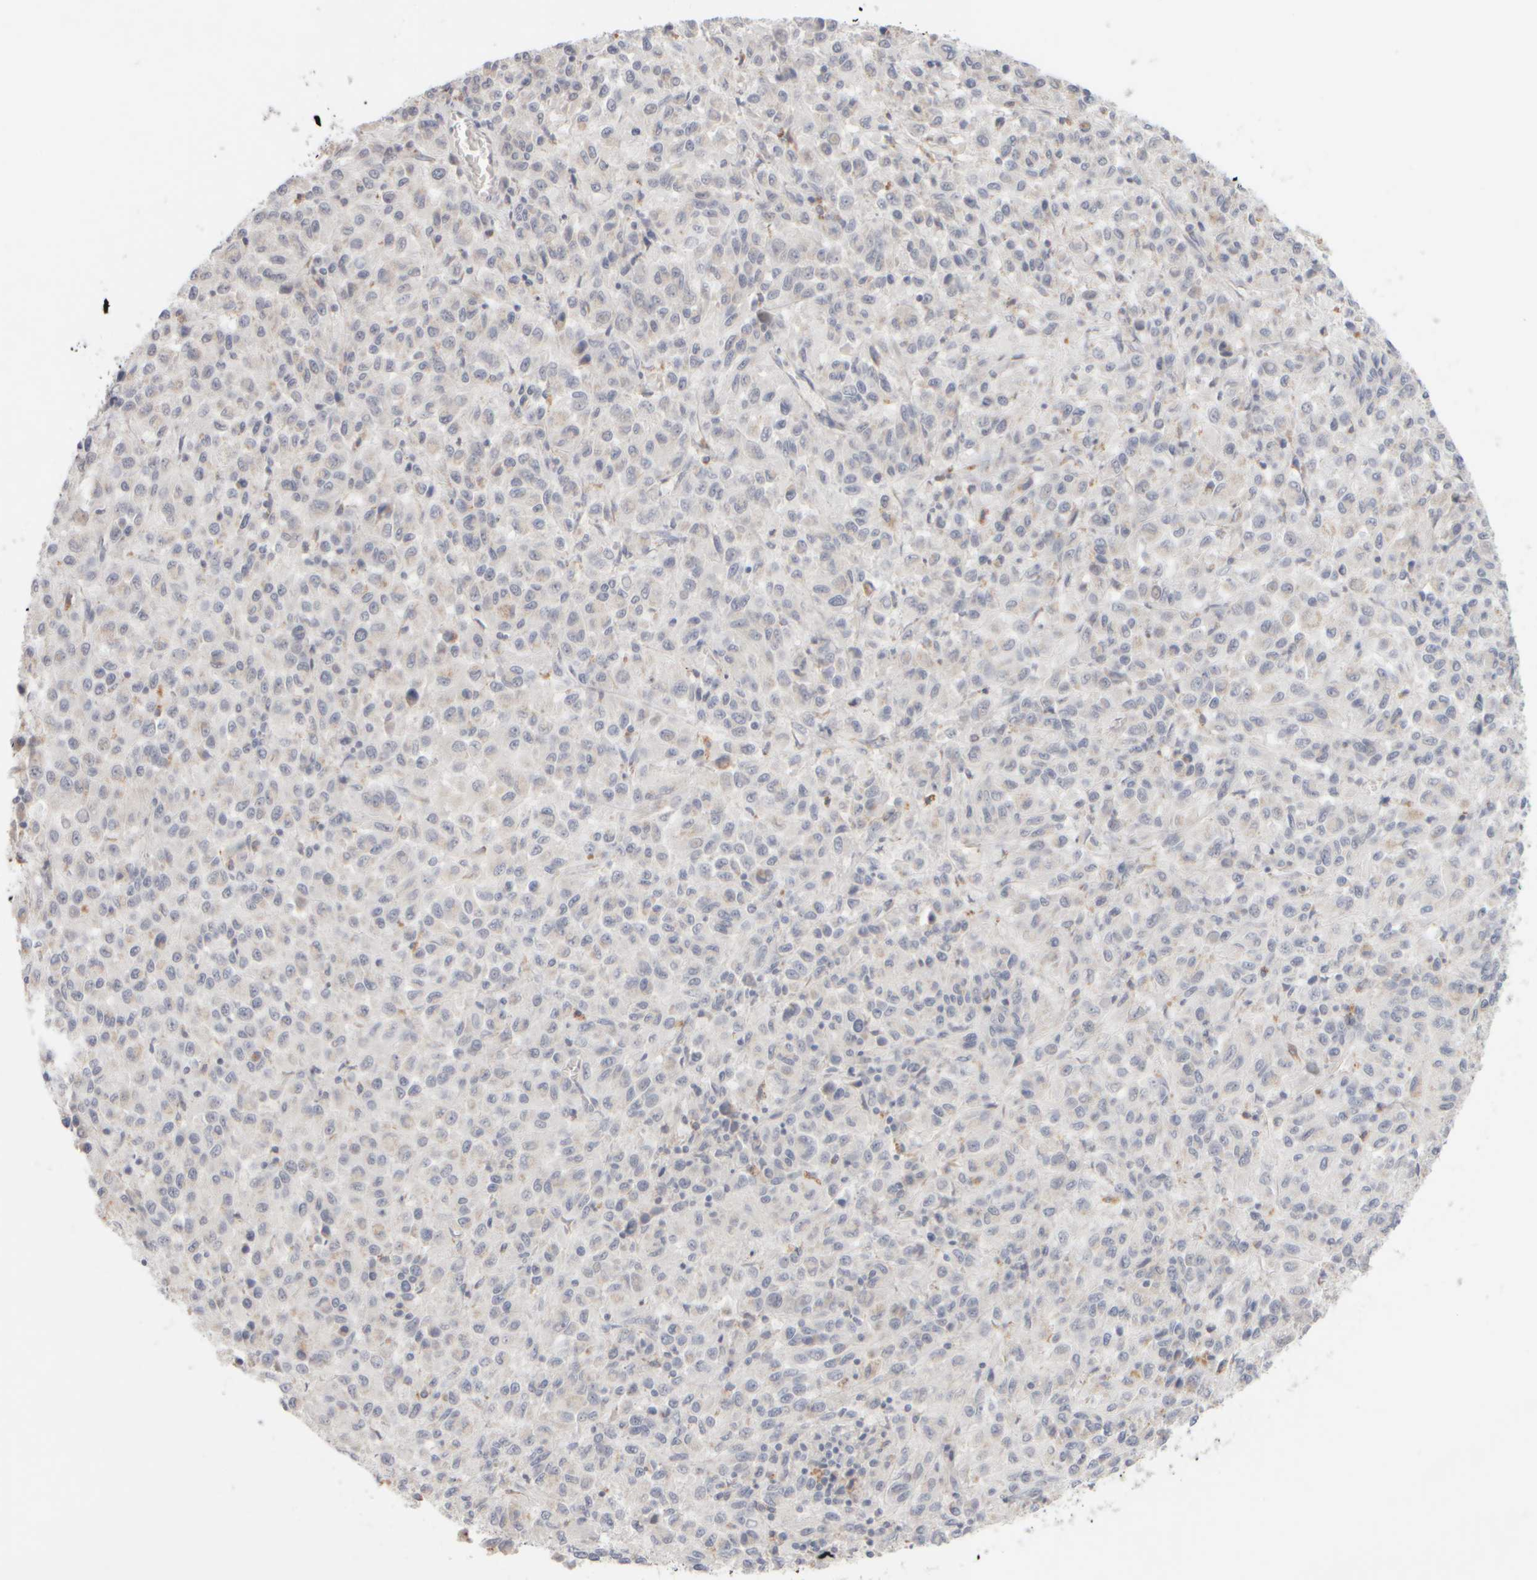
{"staining": {"intensity": "negative", "quantity": "none", "location": "none"}, "tissue": "melanoma", "cell_type": "Tumor cells", "image_type": "cancer", "snomed": [{"axis": "morphology", "description": "Malignant melanoma, Metastatic site"}, {"axis": "topography", "description": "Lung"}], "caption": "This is an immunohistochemistry histopathology image of melanoma. There is no positivity in tumor cells.", "gene": "ZNF112", "patient": {"sex": "male", "age": 64}}